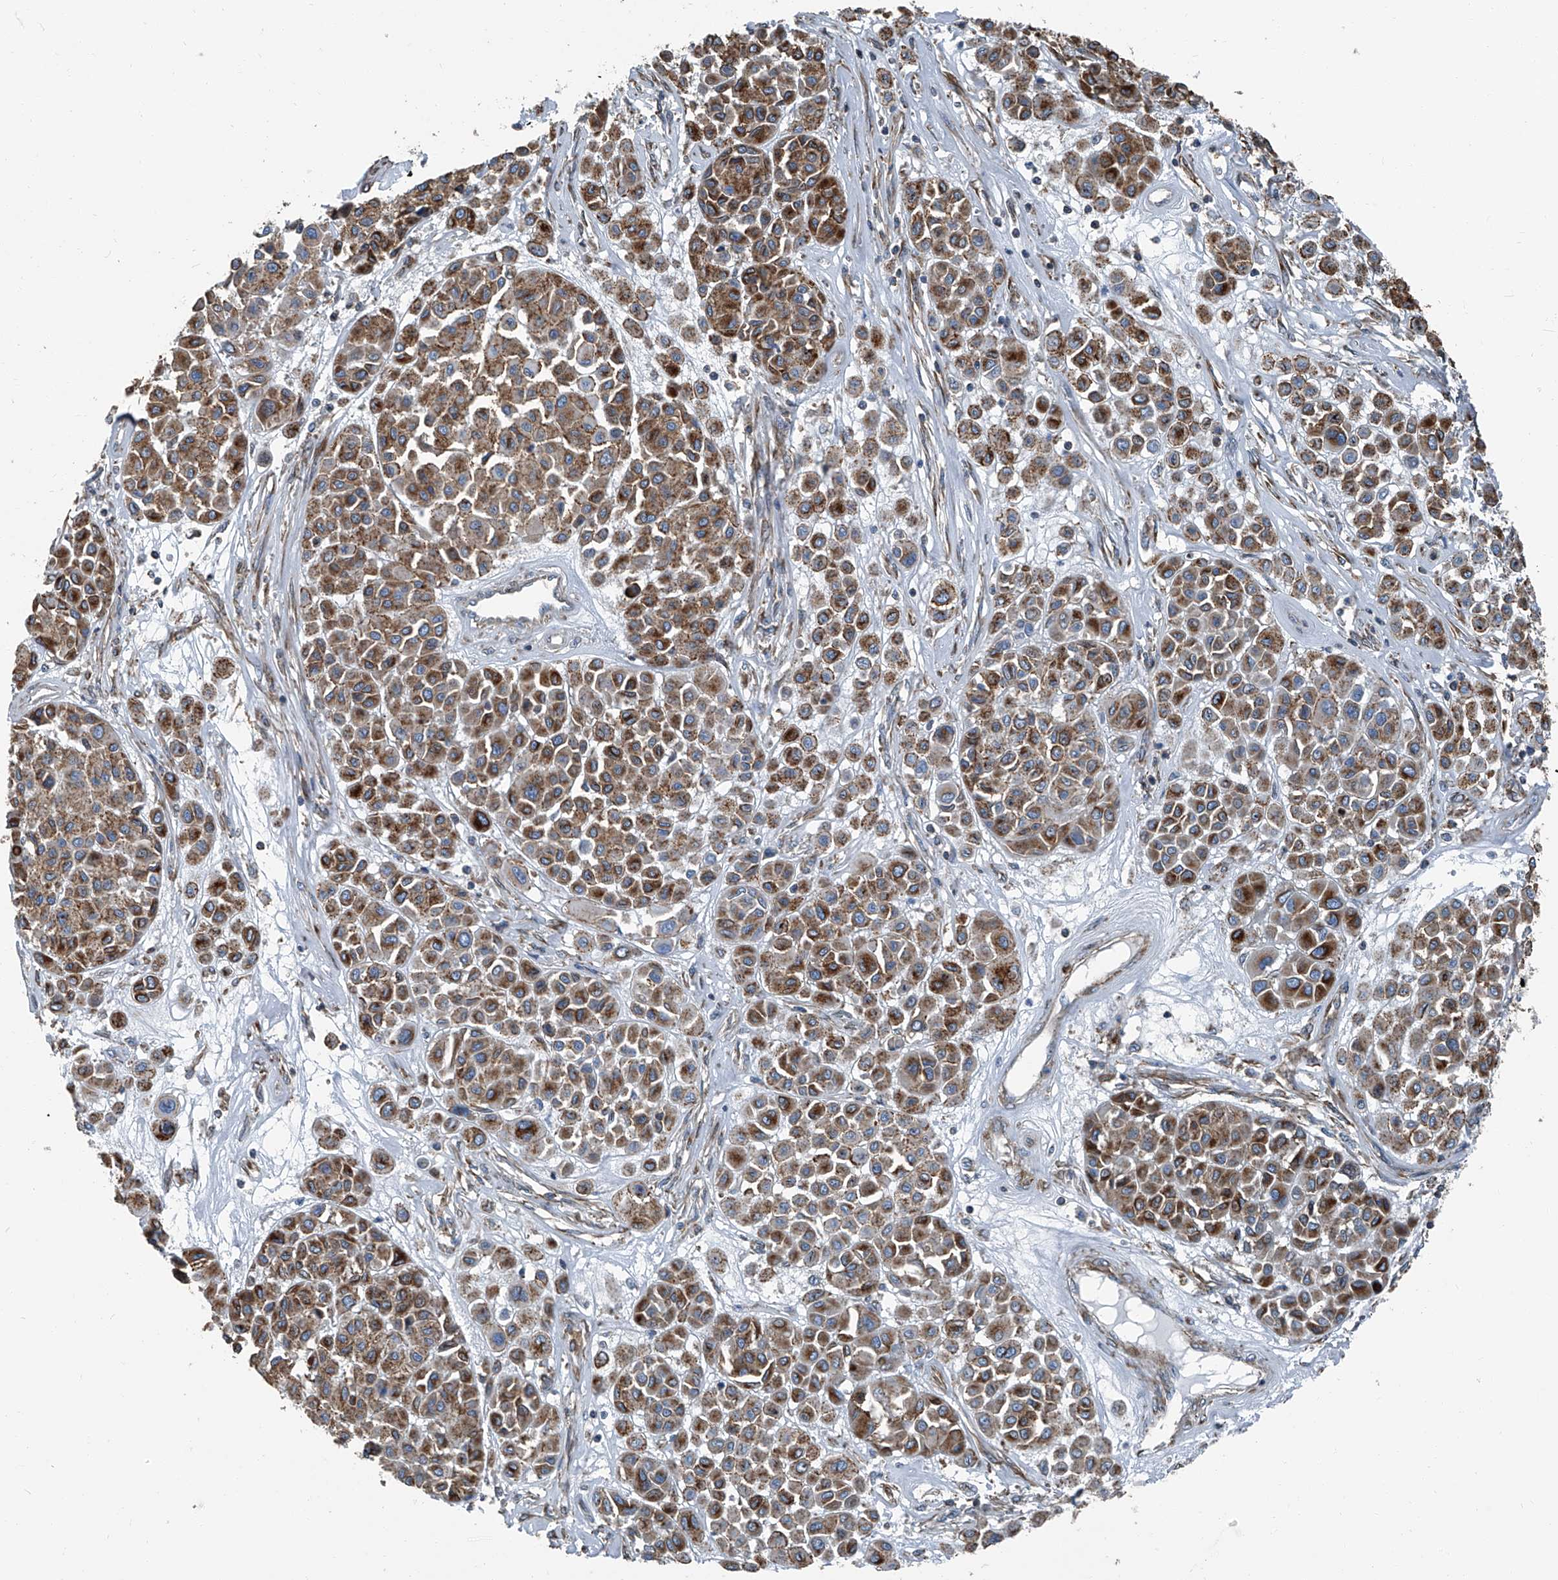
{"staining": {"intensity": "moderate", "quantity": ">75%", "location": "cytoplasmic/membranous"}, "tissue": "melanoma", "cell_type": "Tumor cells", "image_type": "cancer", "snomed": [{"axis": "morphology", "description": "Malignant melanoma, Metastatic site"}, {"axis": "topography", "description": "Soft tissue"}], "caption": "Brown immunohistochemical staining in malignant melanoma (metastatic site) displays moderate cytoplasmic/membranous expression in approximately >75% of tumor cells.", "gene": "SEPTIN7", "patient": {"sex": "male", "age": 41}}